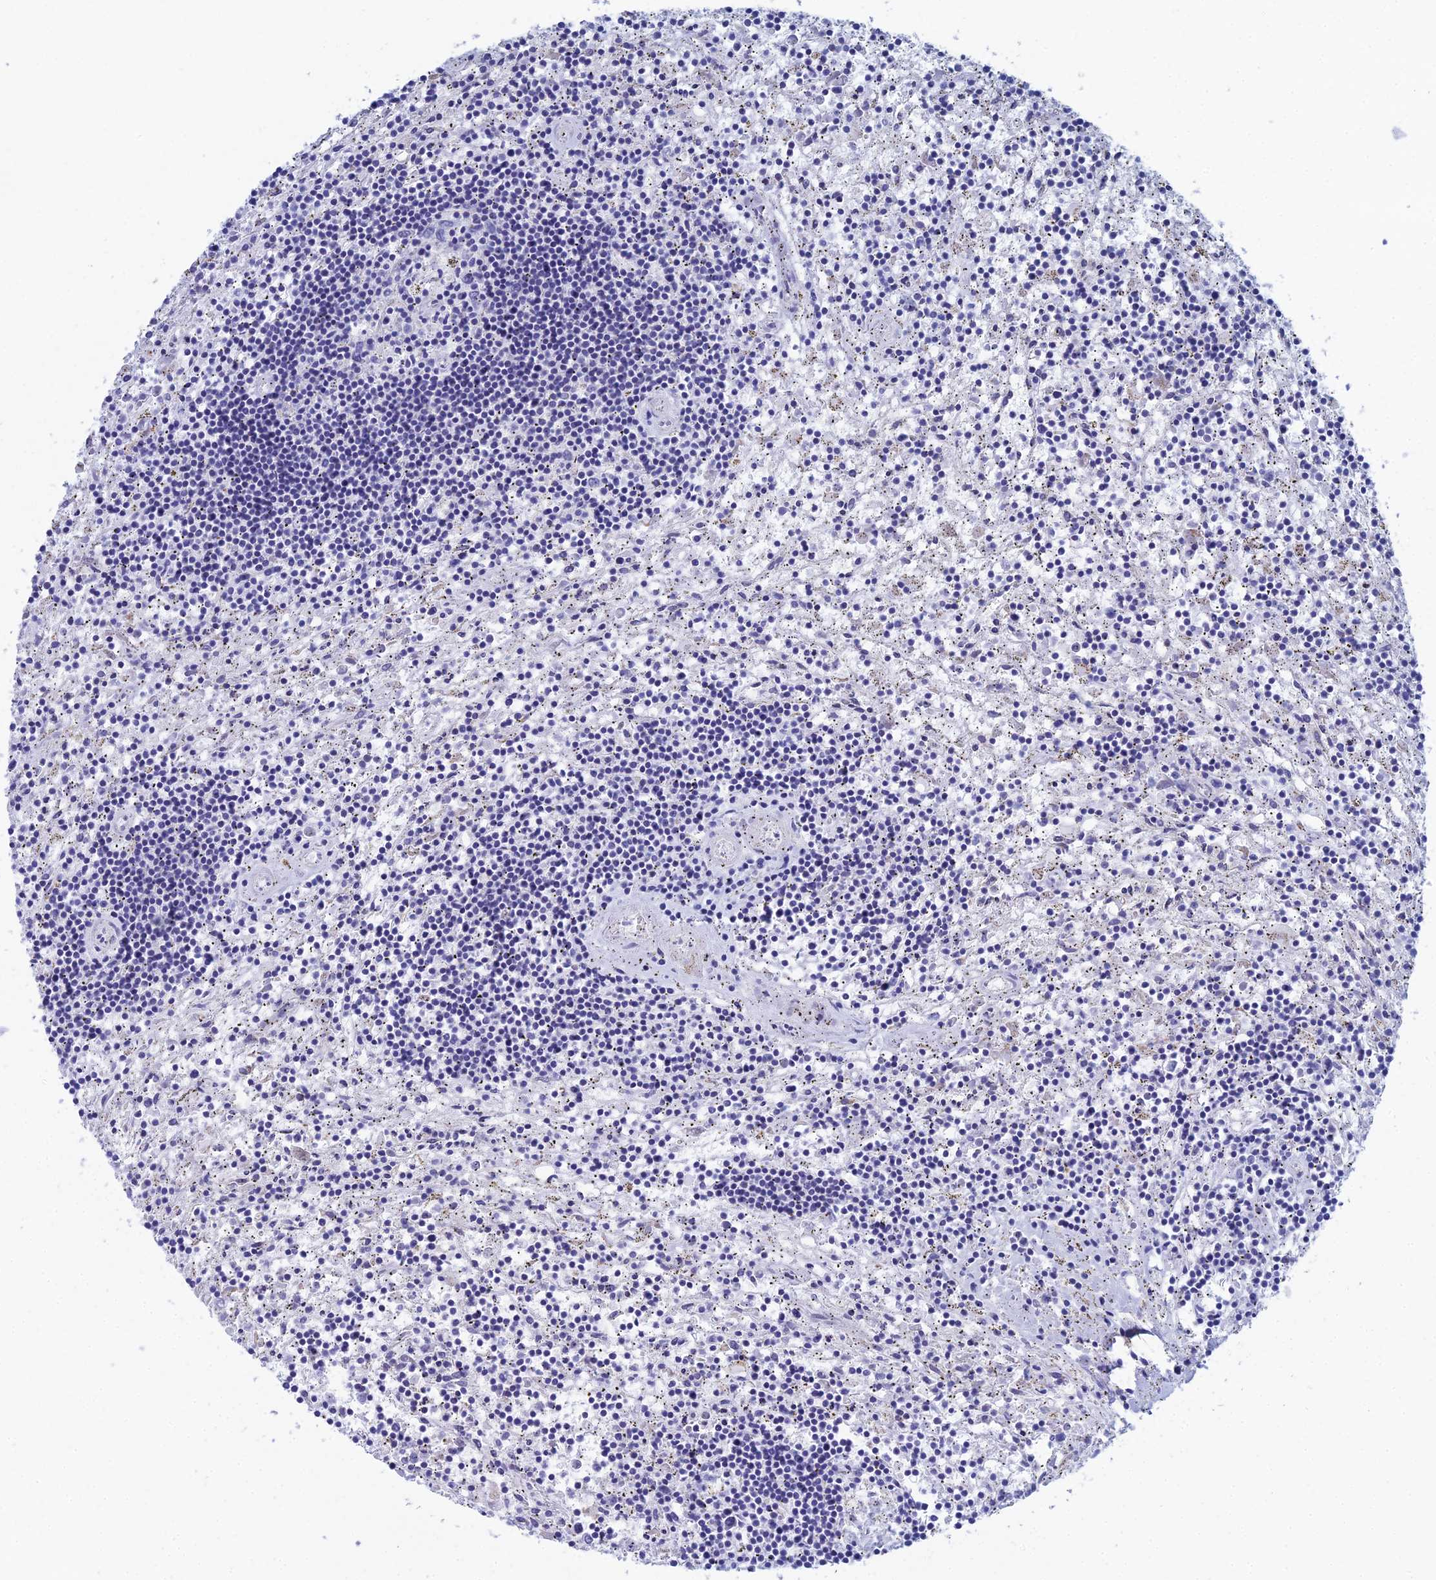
{"staining": {"intensity": "negative", "quantity": "none", "location": "none"}, "tissue": "lymphoma", "cell_type": "Tumor cells", "image_type": "cancer", "snomed": [{"axis": "morphology", "description": "Malignant lymphoma, non-Hodgkin's type, Low grade"}, {"axis": "topography", "description": "Spleen"}], "caption": "Tumor cells are negative for brown protein staining in lymphoma.", "gene": "CFAP210", "patient": {"sex": "male", "age": 76}}